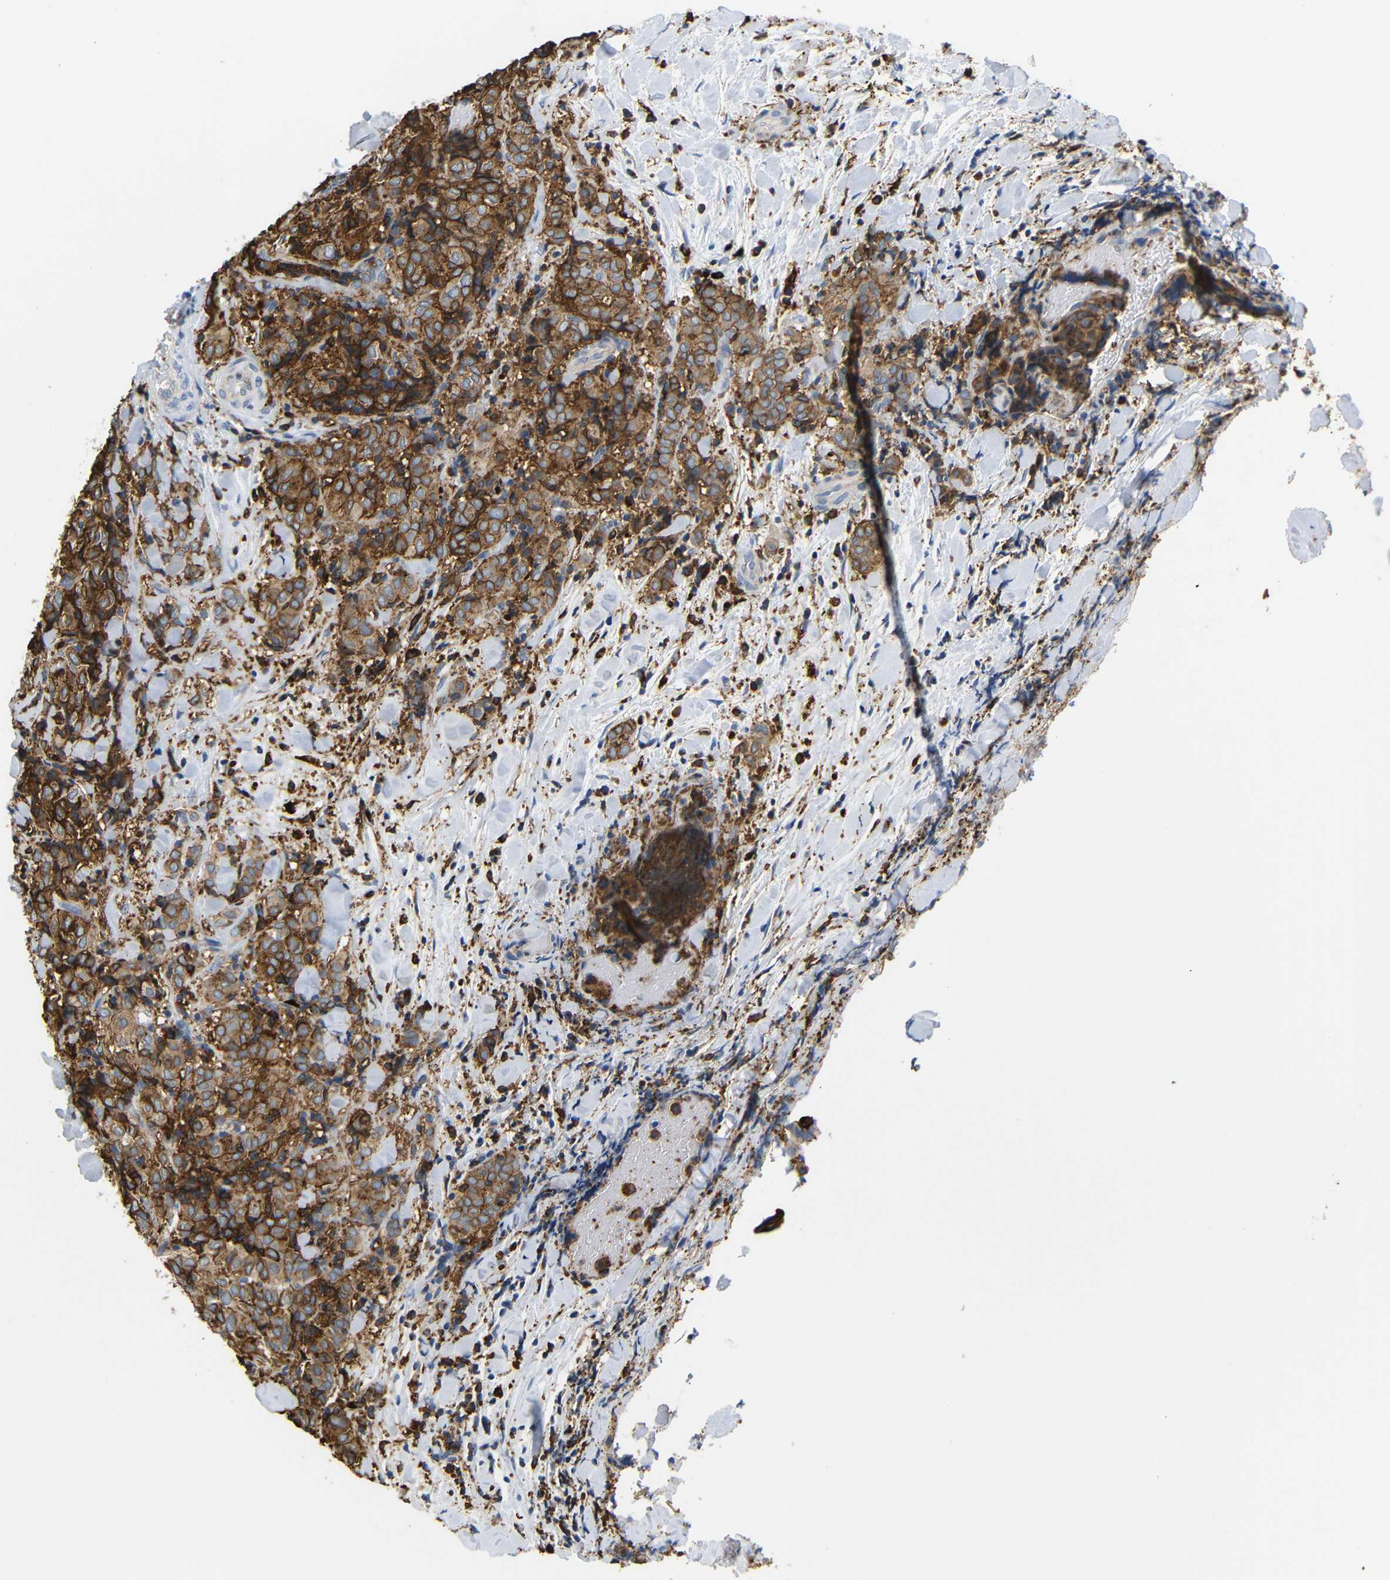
{"staining": {"intensity": "moderate", "quantity": ">75%", "location": "cytoplasmic/membranous"}, "tissue": "thyroid cancer", "cell_type": "Tumor cells", "image_type": "cancer", "snomed": [{"axis": "morphology", "description": "Normal tissue, NOS"}, {"axis": "morphology", "description": "Papillary adenocarcinoma, NOS"}, {"axis": "topography", "description": "Thyroid gland"}], "caption": "Human thyroid cancer stained for a protein (brown) reveals moderate cytoplasmic/membranous positive staining in about >75% of tumor cells.", "gene": "HLA-DQB1", "patient": {"sex": "female", "age": 30}}